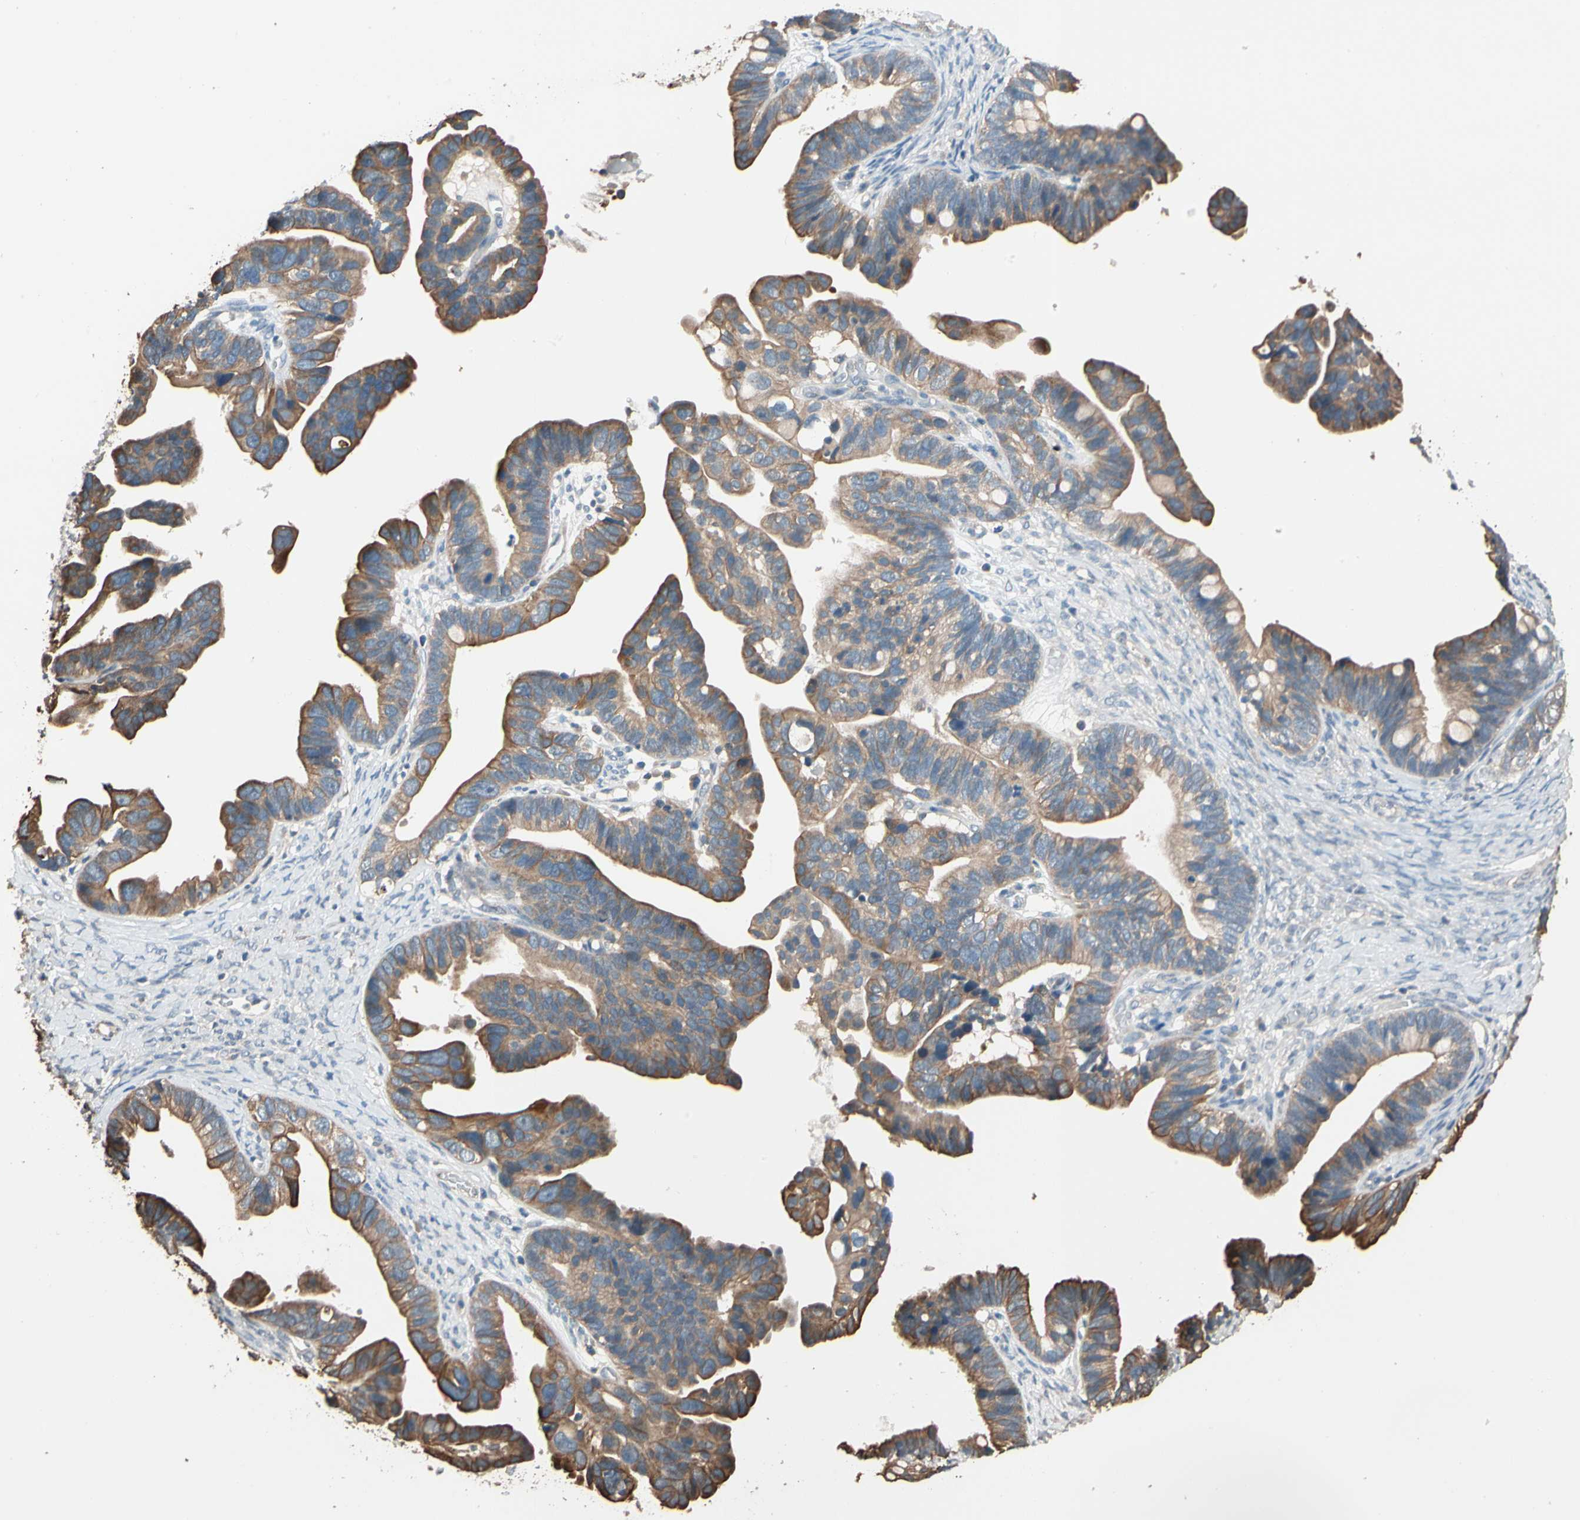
{"staining": {"intensity": "moderate", "quantity": ">75%", "location": "cytoplasmic/membranous"}, "tissue": "ovarian cancer", "cell_type": "Tumor cells", "image_type": "cancer", "snomed": [{"axis": "morphology", "description": "Cystadenocarcinoma, serous, NOS"}, {"axis": "topography", "description": "Ovary"}], "caption": "Serous cystadenocarcinoma (ovarian) stained with a brown dye demonstrates moderate cytoplasmic/membranous positive staining in about >75% of tumor cells.", "gene": "MAP3K7", "patient": {"sex": "female", "age": 56}}